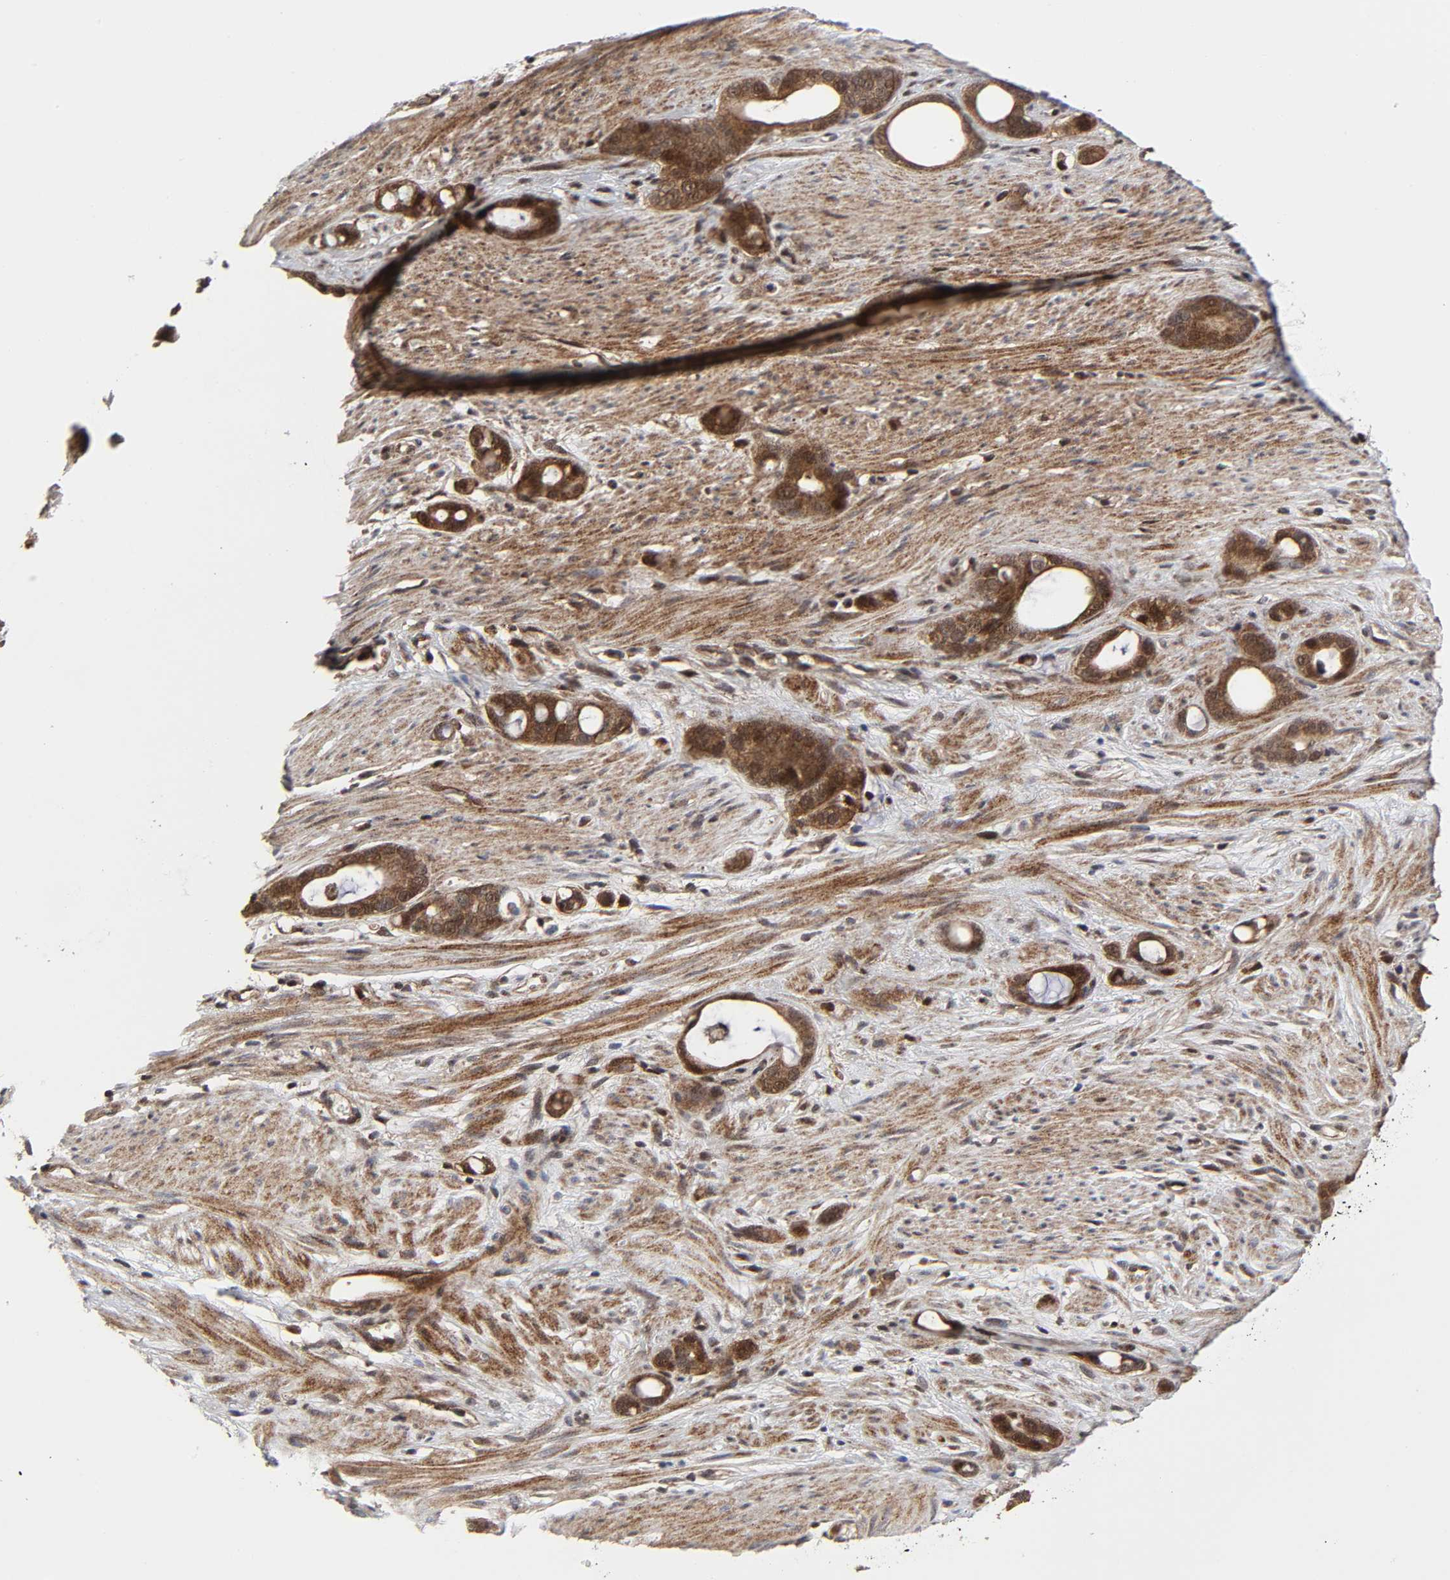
{"staining": {"intensity": "strong", "quantity": ">75%", "location": "cytoplasmic/membranous,nuclear"}, "tissue": "stomach cancer", "cell_type": "Tumor cells", "image_type": "cancer", "snomed": [{"axis": "morphology", "description": "Adenocarcinoma, NOS"}, {"axis": "topography", "description": "Stomach"}], "caption": "This micrograph demonstrates adenocarcinoma (stomach) stained with immunohistochemistry to label a protein in brown. The cytoplasmic/membranous and nuclear of tumor cells show strong positivity for the protein. Nuclei are counter-stained blue.", "gene": "CASP9", "patient": {"sex": "female", "age": 75}}